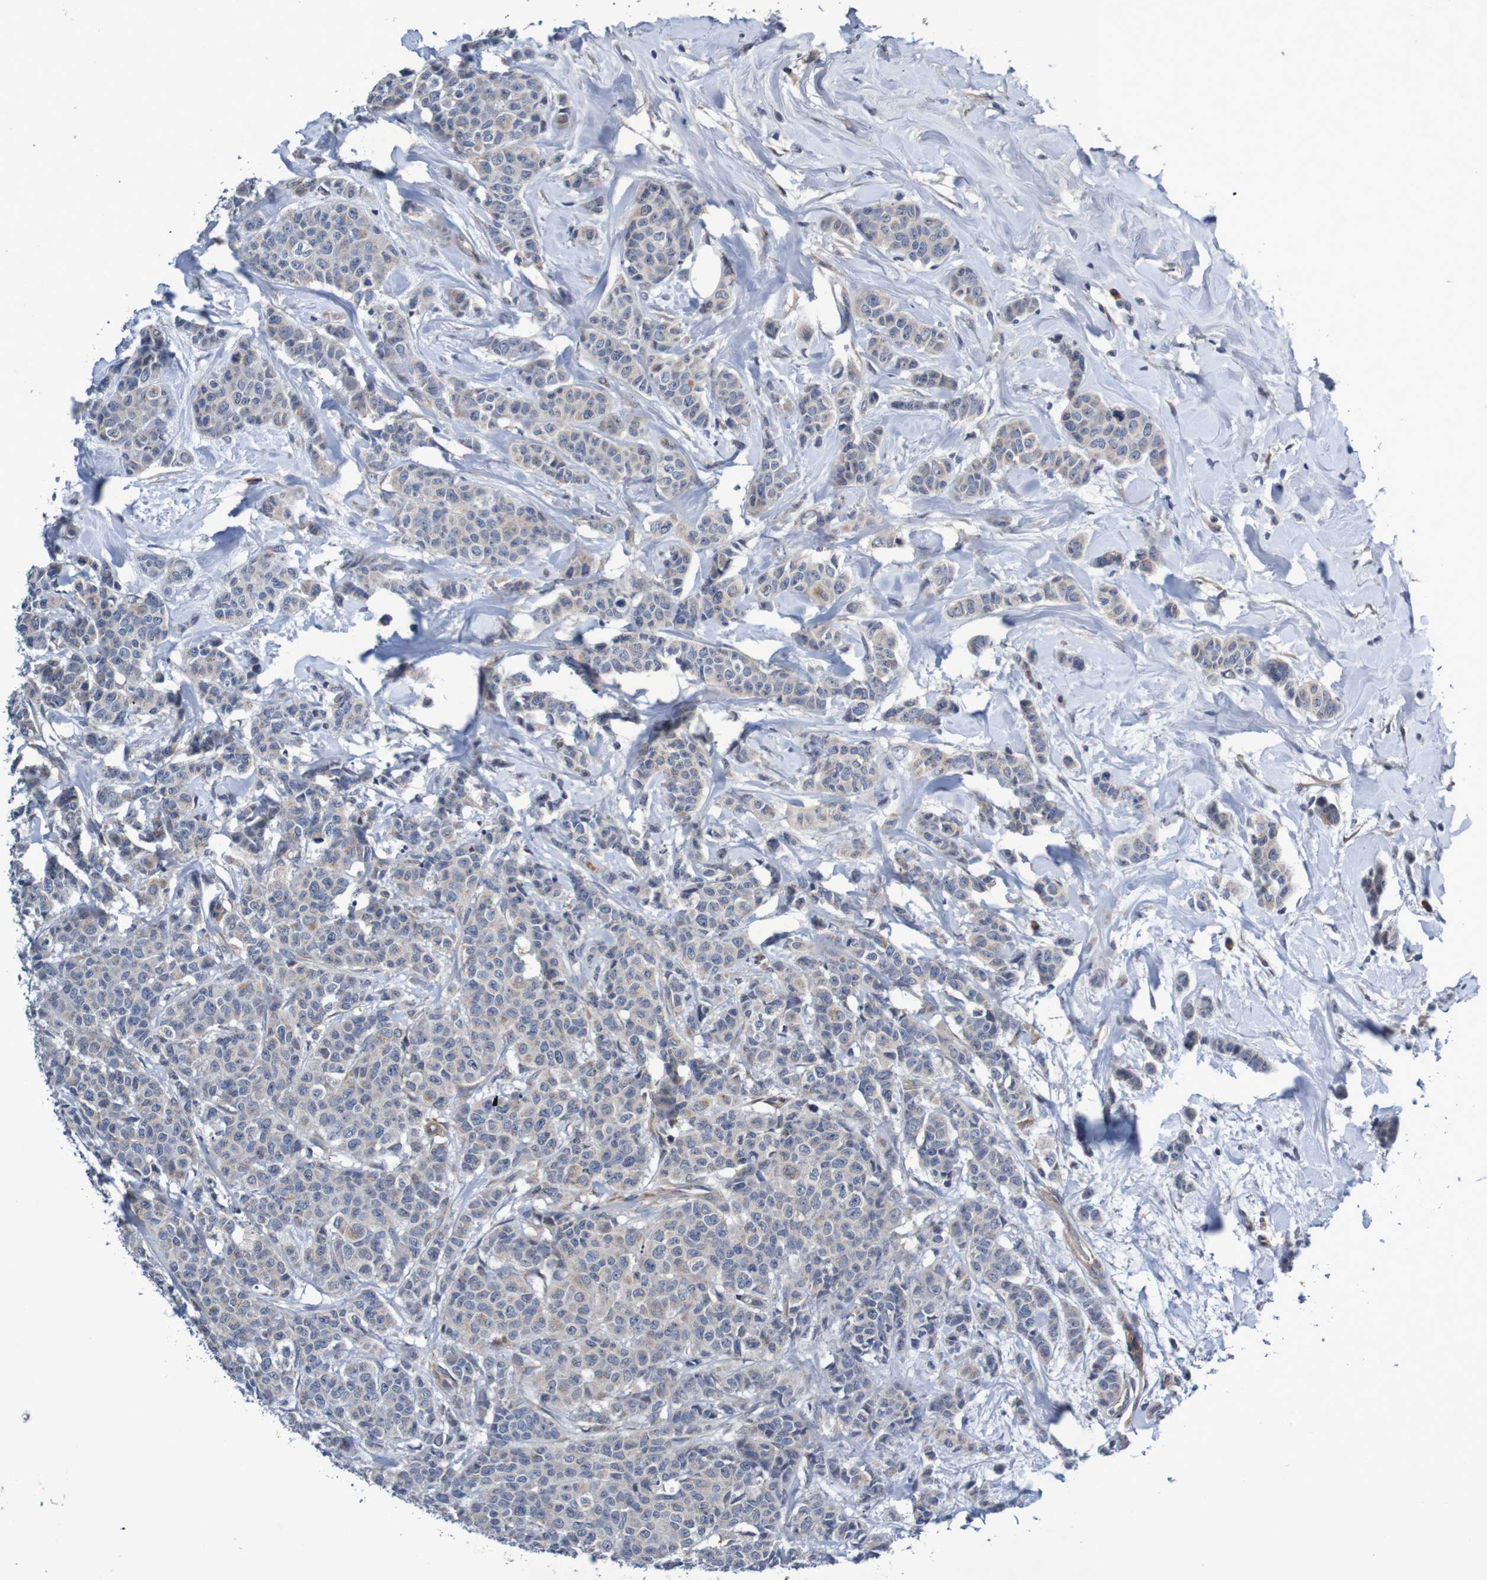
{"staining": {"intensity": "weak", "quantity": "<25%", "location": "cytoplasmic/membranous"}, "tissue": "breast cancer", "cell_type": "Tumor cells", "image_type": "cancer", "snomed": [{"axis": "morphology", "description": "Normal tissue, NOS"}, {"axis": "morphology", "description": "Duct carcinoma"}, {"axis": "topography", "description": "Breast"}], "caption": "High power microscopy photomicrograph of an IHC photomicrograph of invasive ductal carcinoma (breast), revealing no significant positivity in tumor cells.", "gene": "CPED1", "patient": {"sex": "female", "age": 40}}